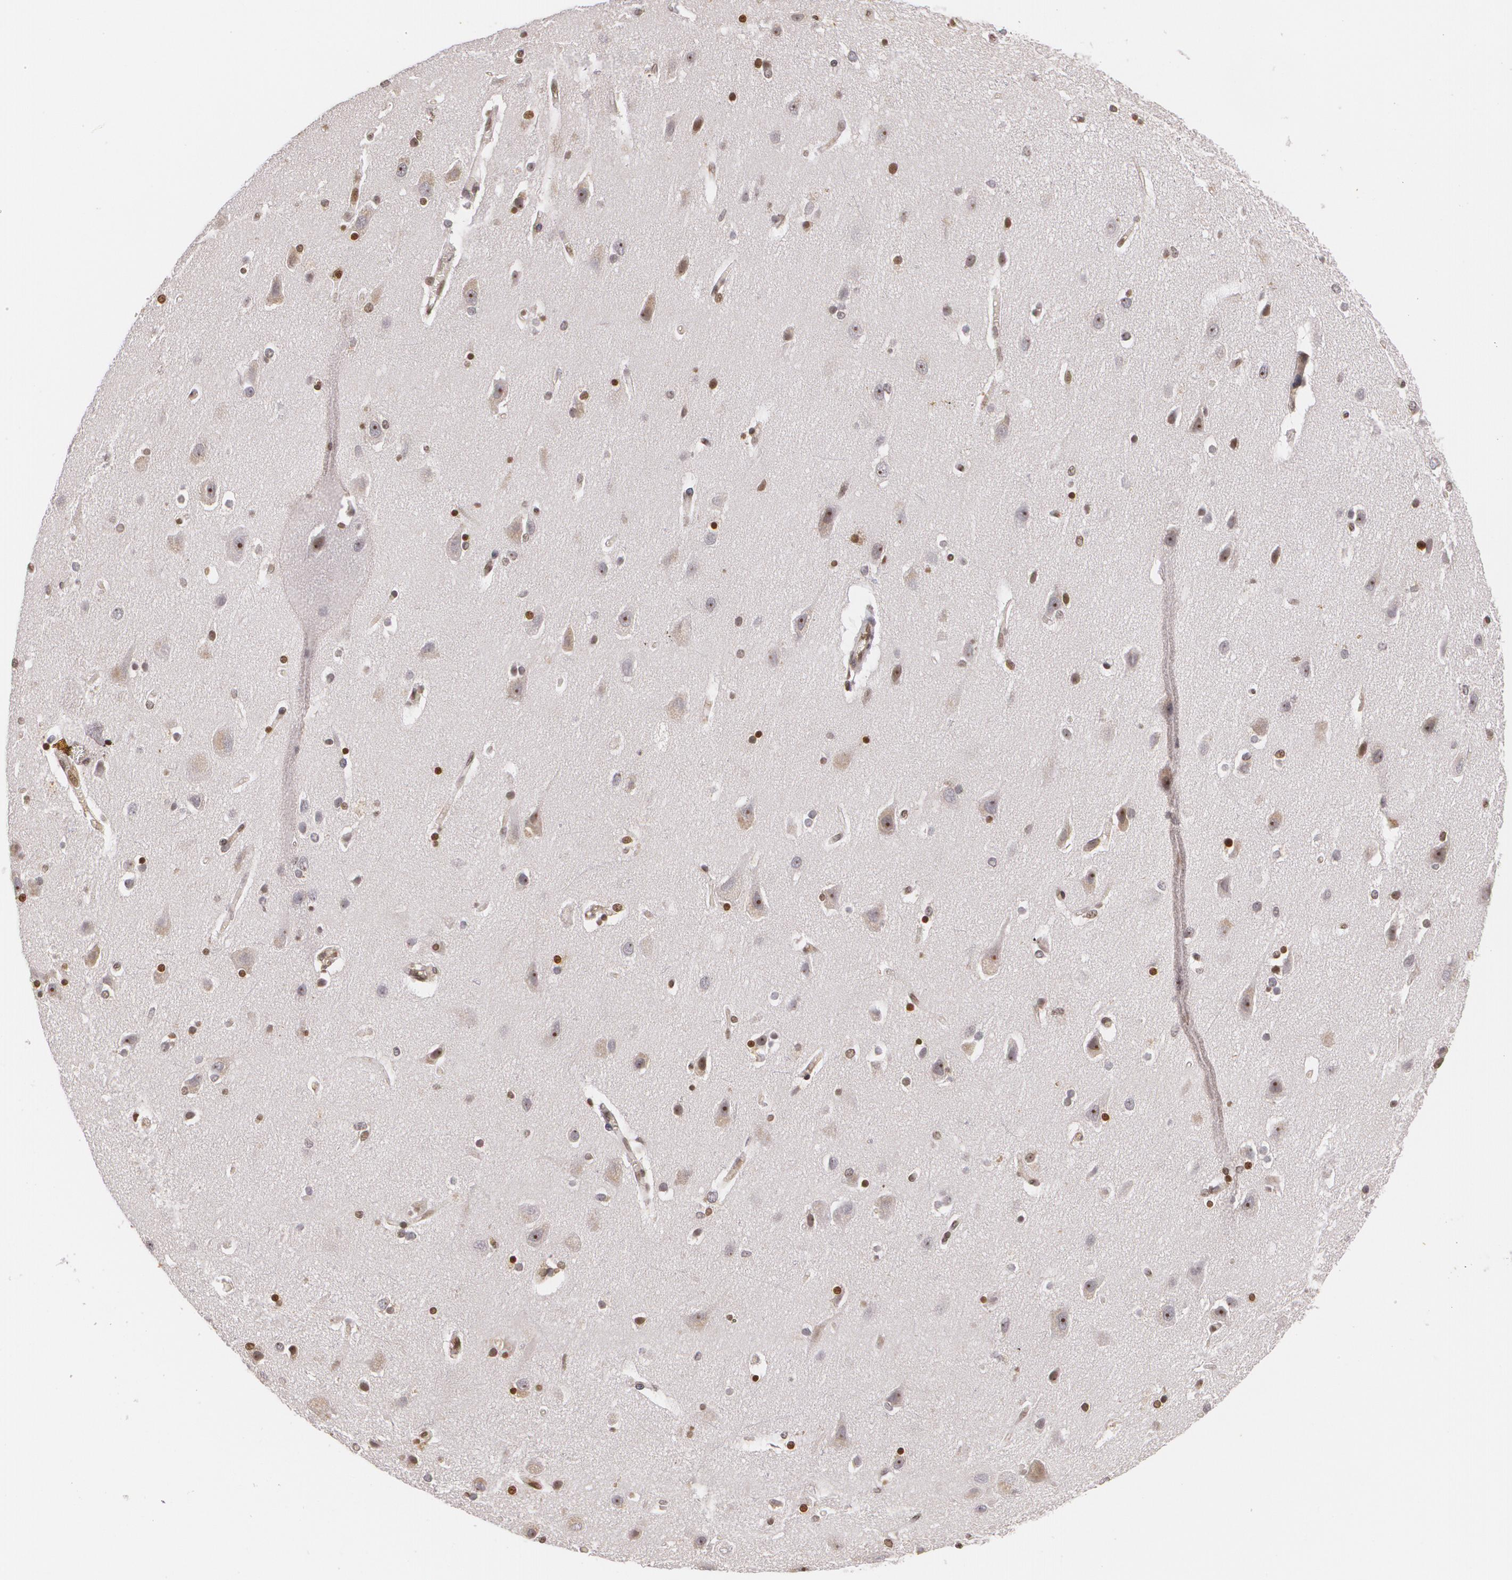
{"staining": {"intensity": "moderate", "quantity": "25%-75%", "location": "nuclear"}, "tissue": "caudate", "cell_type": "Glial cells", "image_type": "normal", "snomed": [{"axis": "morphology", "description": "Normal tissue, NOS"}, {"axis": "topography", "description": "Lateral ventricle wall"}], "caption": "The image demonstrates staining of unremarkable caudate, revealing moderate nuclear protein staining (brown color) within glial cells.", "gene": "VAV3", "patient": {"sex": "female", "age": 54}}